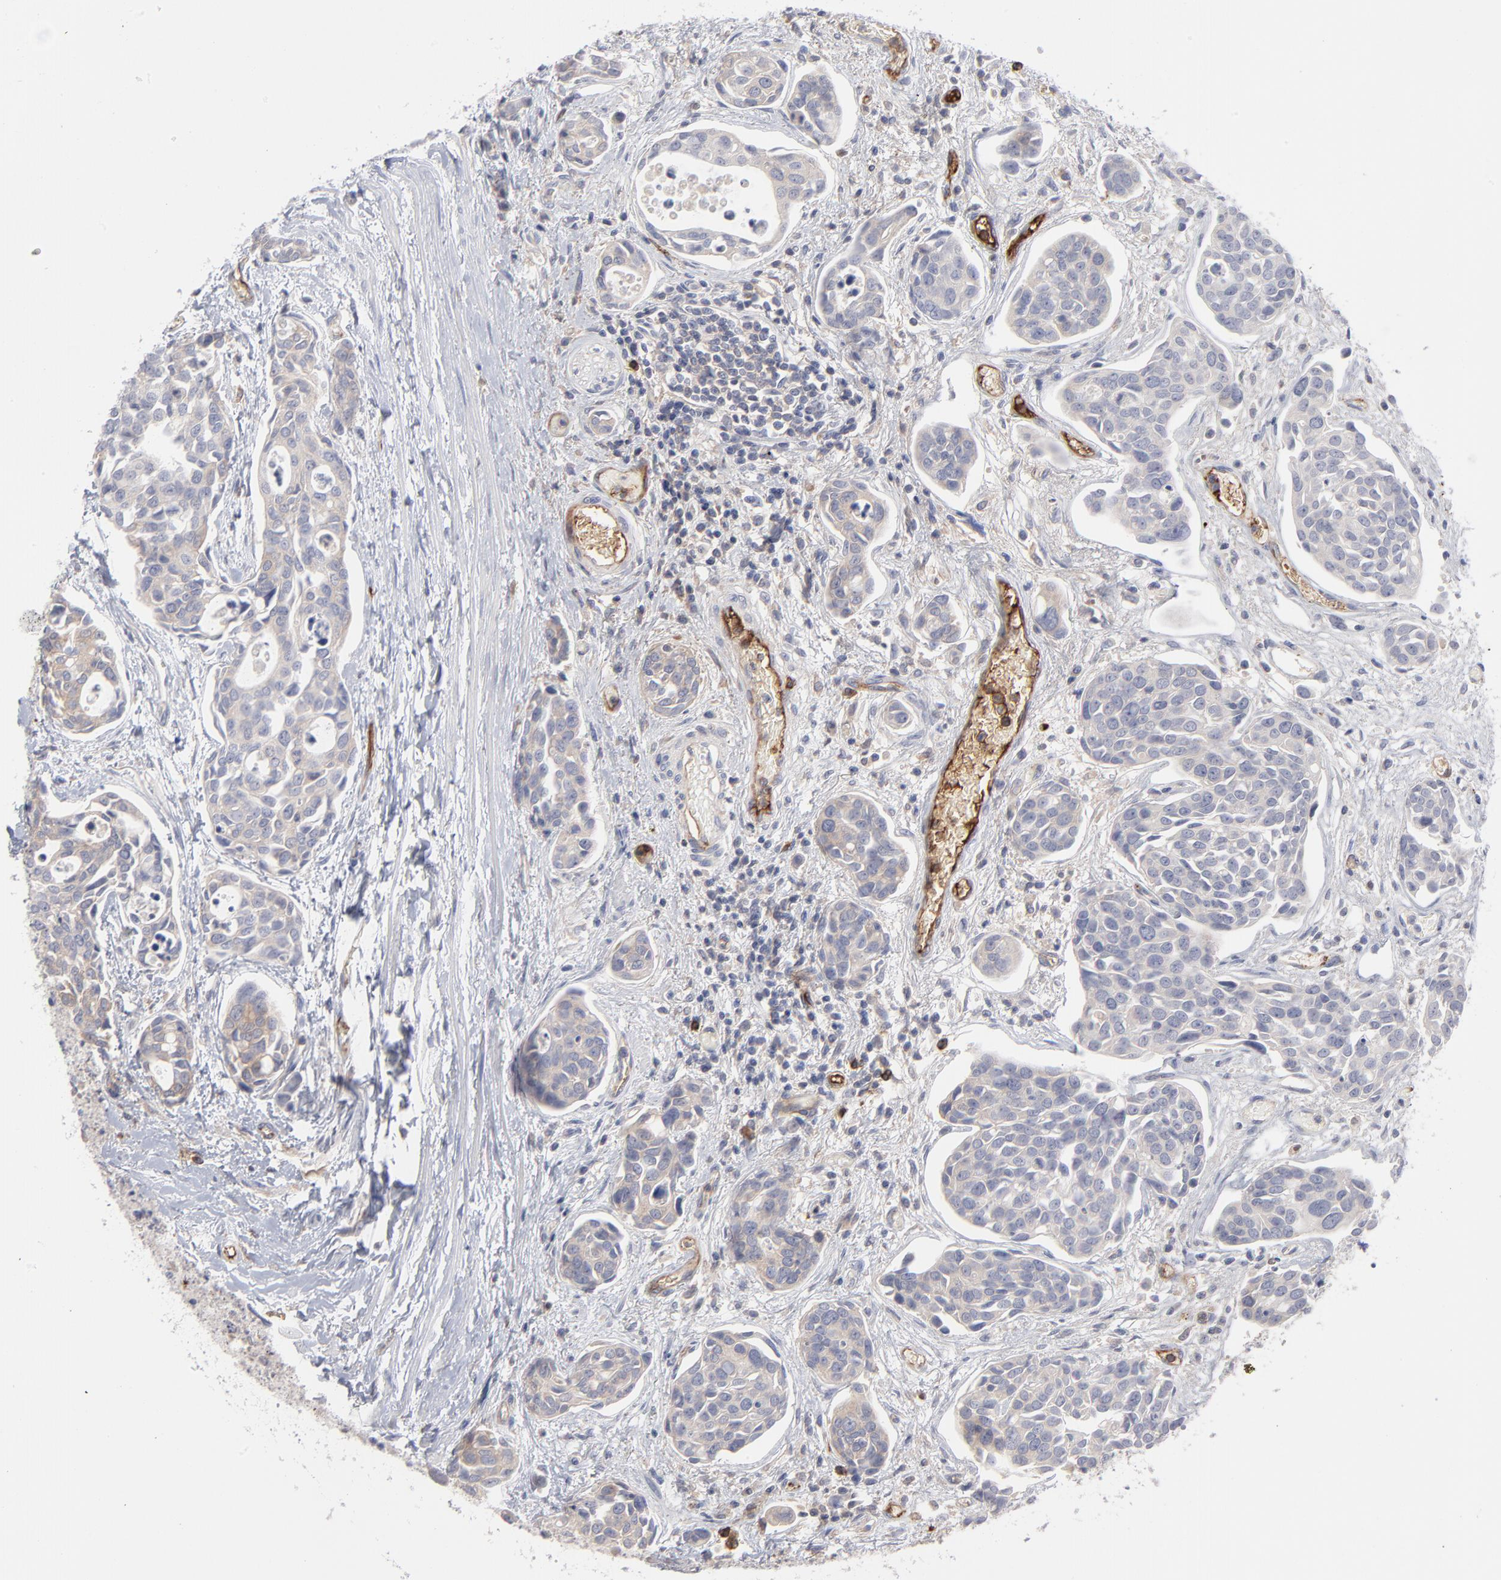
{"staining": {"intensity": "weak", "quantity": "<25%", "location": "cytoplasmic/membranous"}, "tissue": "urothelial cancer", "cell_type": "Tumor cells", "image_type": "cancer", "snomed": [{"axis": "morphology", "description": "Urothelial carcinoma, High grade"}, {"axis": "topography", "description": "Urinary bladder"}], "caption": "Immunohistochemistry (IHC) of urothelial cancer shows no expression in tumor cells. (Stains: DAB (3,3'-diaminobenzidine) immunohistochemistry with hematoxylin counter stain, Microscopy: brightfield microscopy at high magnification).", "gene": "CCR3", "patient": {"sex": "male", "age": 78}}